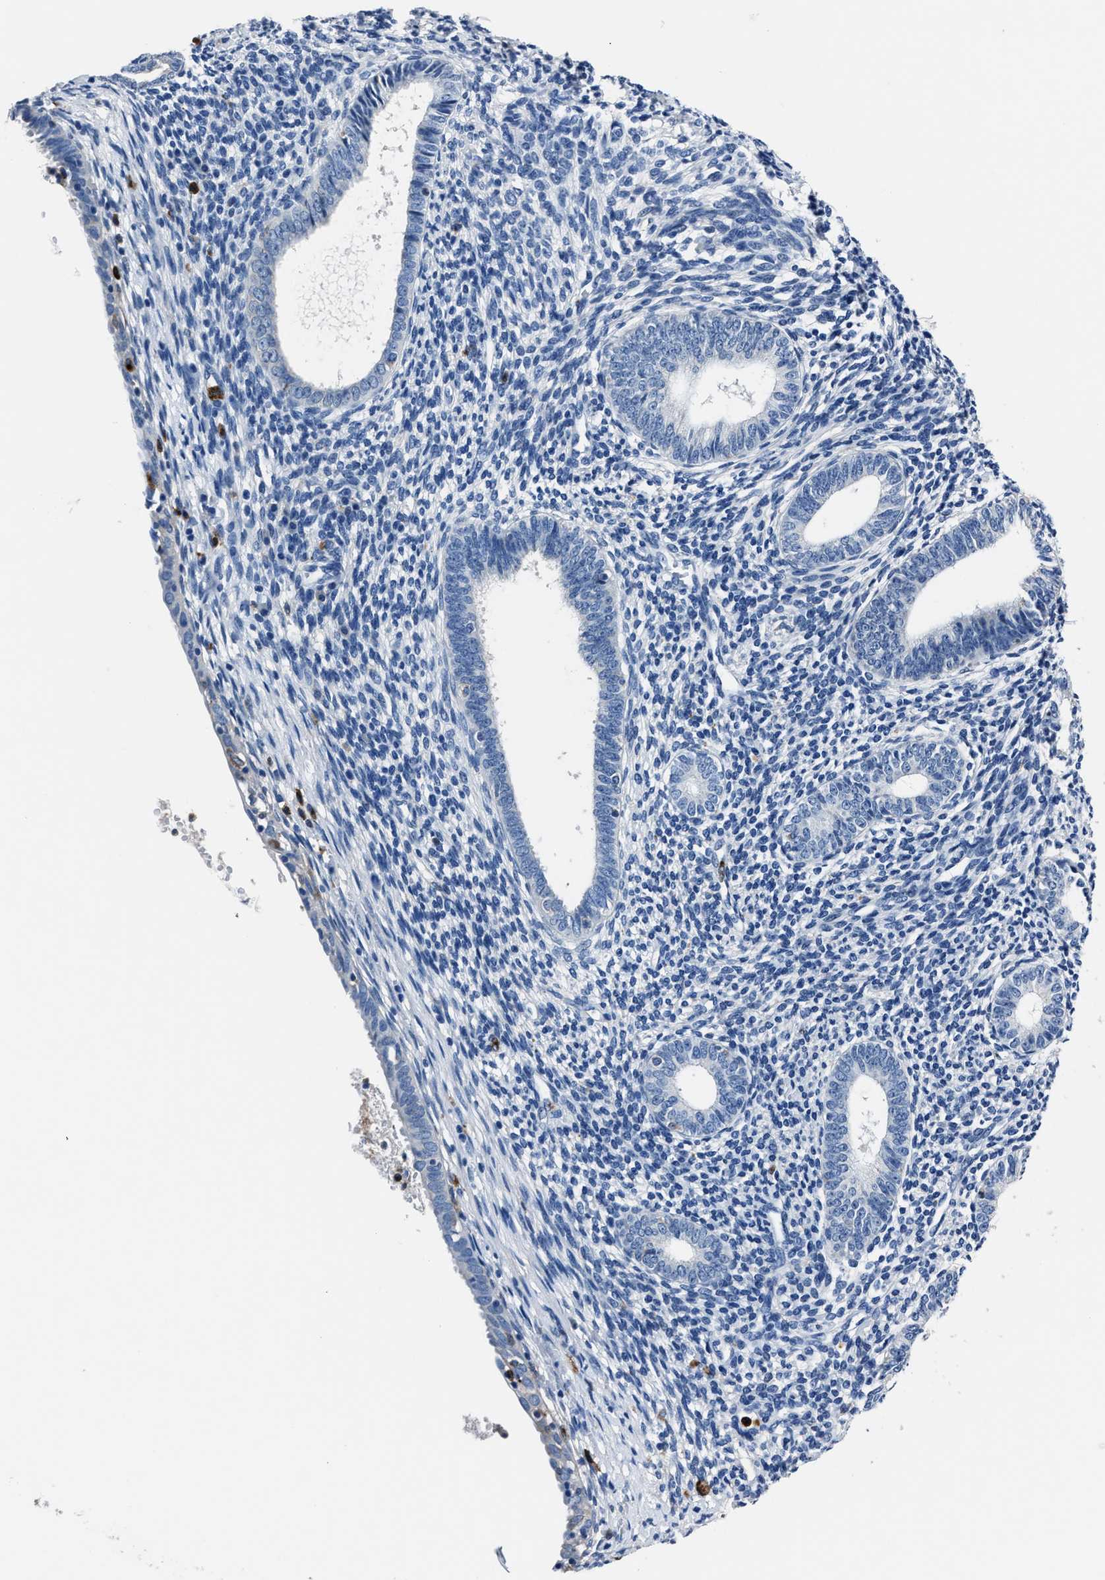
{"staining": {"intensity": "negative", "quantity": "none", "location": "none"}, "tissue": "endometrium", "cell_type": "Cells in endometrial stroma", "image_type": "normal", "snomed": [{"axis": "morphology", "description": "Normal tissue, NOS"}, {"axis": "morphology", "description": "Adenocarcinoma, NOS"}, {"axis": "topography", "description": "Endometrium"}], "caption": "Photomicrograph shows no significant protein positivity in cells in endometrial stroma of normal endometrium. (DAB (3,3'-diaminobenzidine) IHC visualized using brightfield microscopy, high magnification).", "gene": "FGL2", "patient": {"sex": "female", "age": 57}}